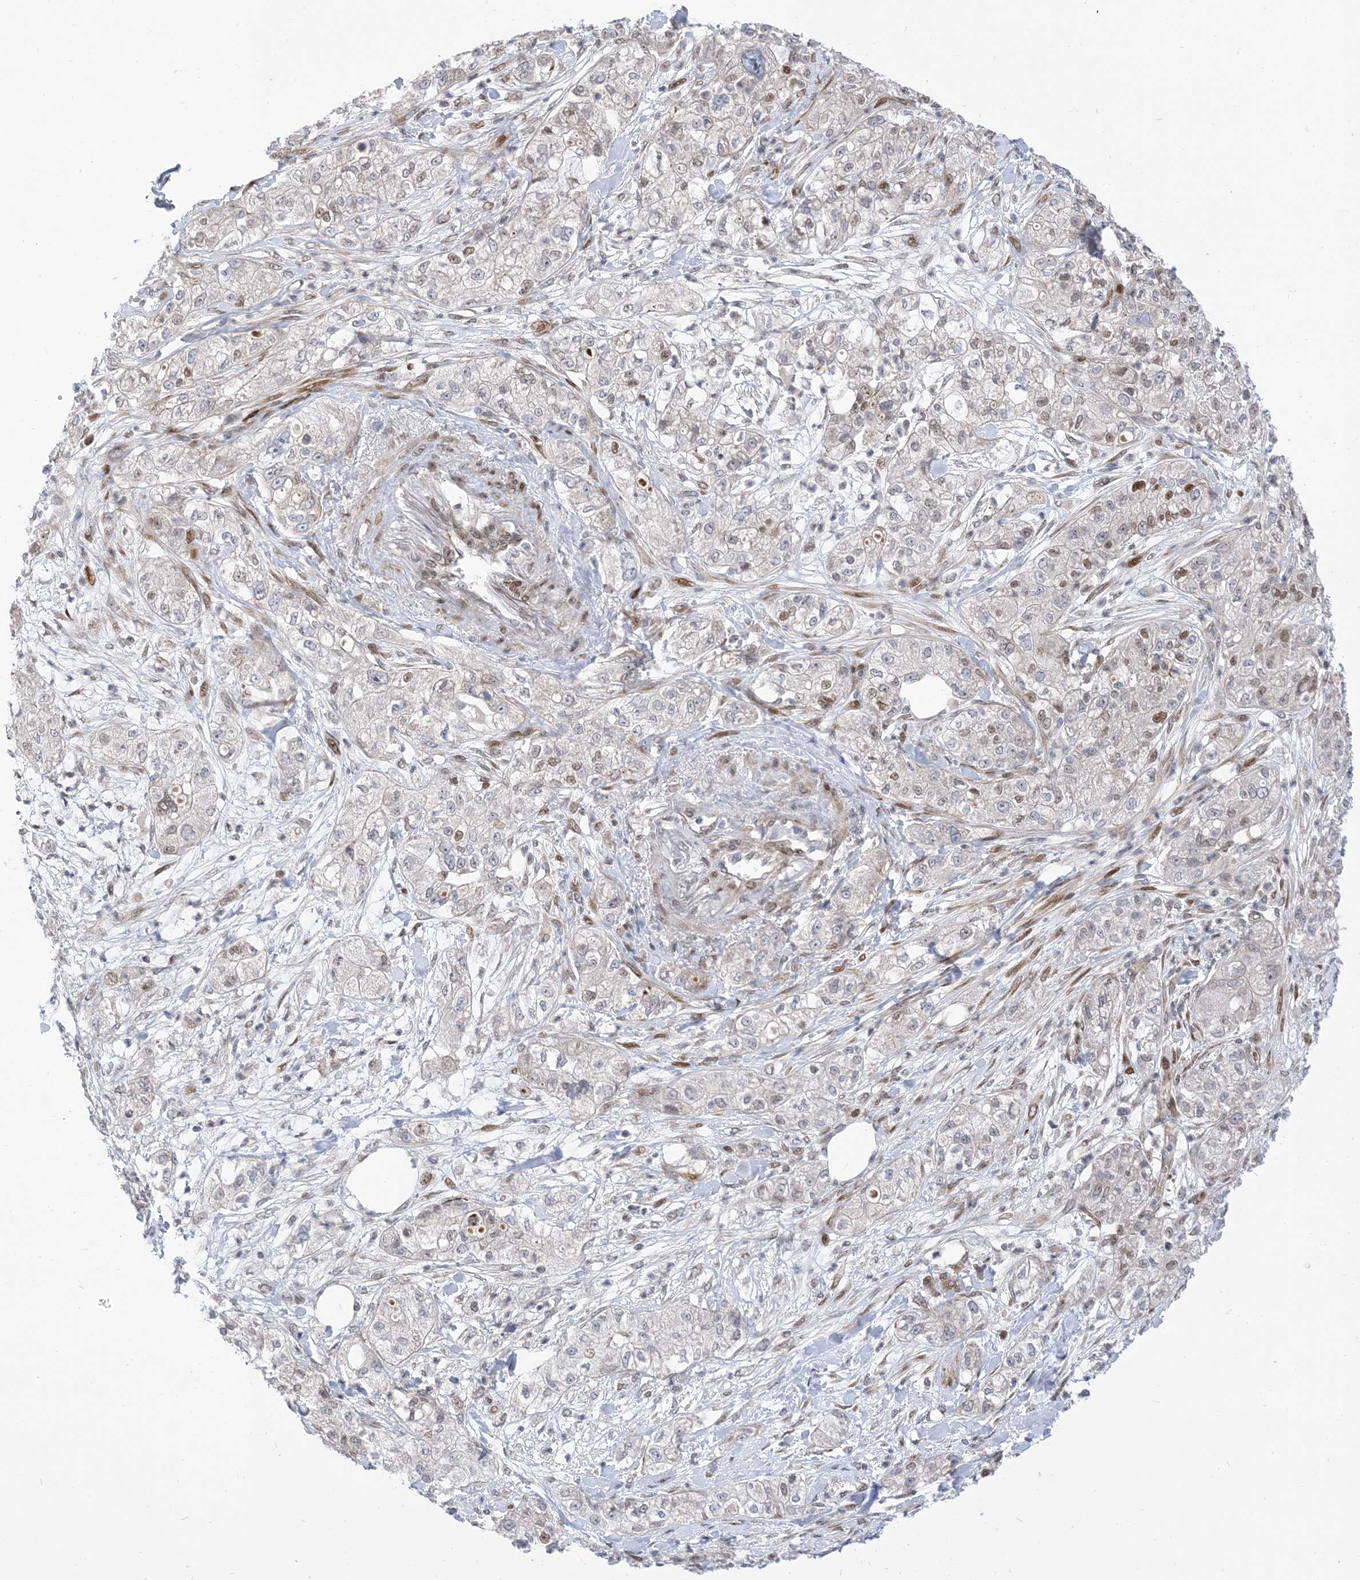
{"staining": {"intensity": "moderate", "quantity": "<25%", "location": "nuclear"}, "tissue": "pancreatic cancer", "cell_type": "Tumor cells", "image_type": "cancer", "snomed": [{"axis": "morphology", "description": "Adenocarcinoma, NOS"}, {"axis": "topography", "description": "Pancreas"}], "caption": "Immunohistochemical staining of human adenocarcinoma (pancreatic) demonstrates moderate nuclear protein staining in approximately <25% of tumor cells.", "gene": "TYSND1", "patient": {"sex": "female", "age": 78}}